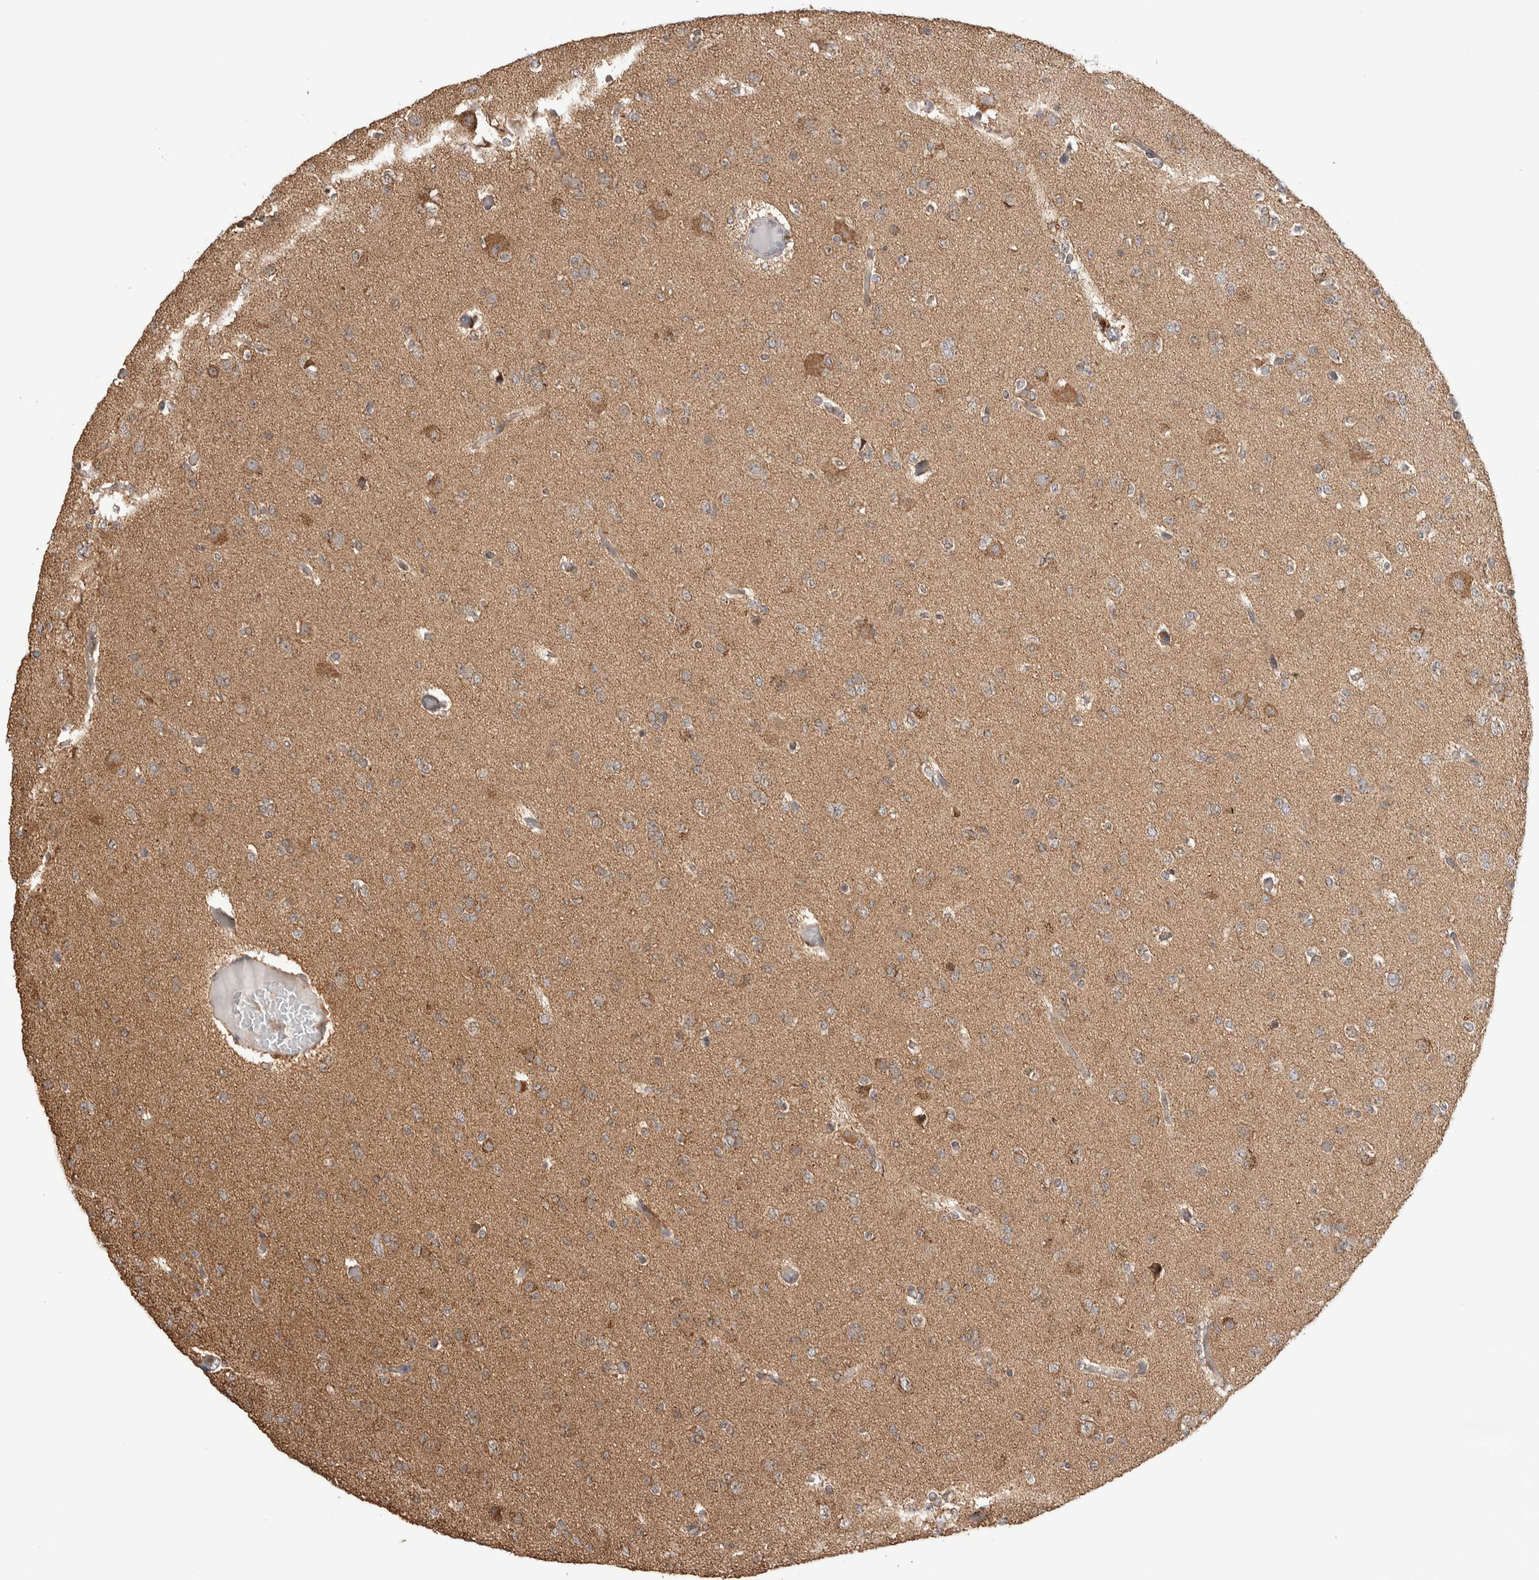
{"staining": {"intensity": "weak", "quantity": ">75%", "location": "cytoplasmic/membranous"}, "tissue": "glioma", "cell_type": "Tumor cells", "image_type": "cancer", "snomed": [{"axis": "morphology", "description": "Glioma, malignant, Low grade"}, {"axis": "topography", "description": "Brain"}], "caption": "This image exhibits glioma stained with IHC to label a protein in brown. The cytoplasmic/membranous of tumor cells show weak positivity for the protein. Nuclei are counter-stained blue.", "gene": "IMMP2L", "patient": {"sex": "female", "age": 22}}